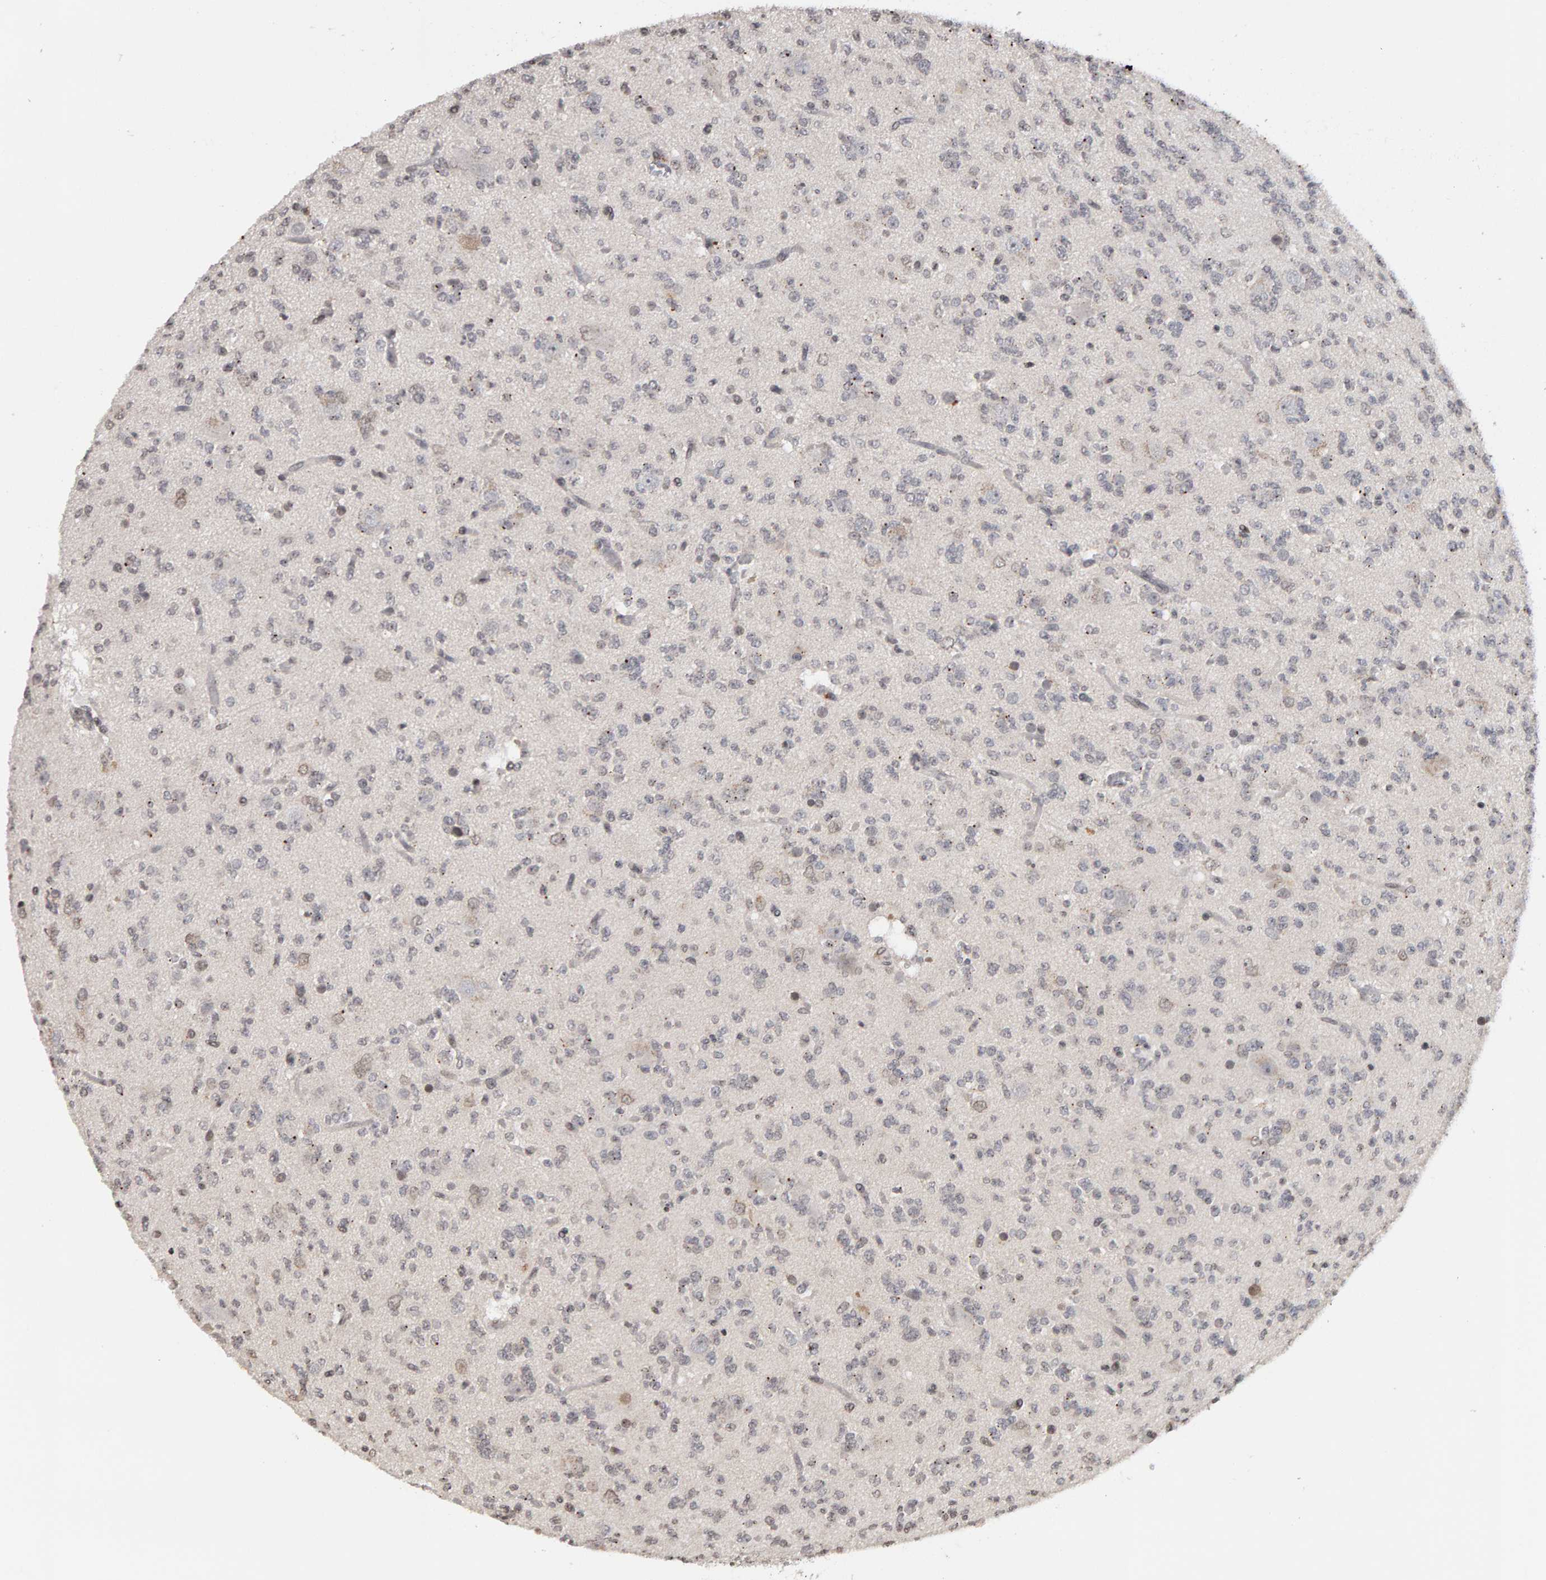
{"staining": {"intensity": "negative", "quantity": "none", "location": "none"}, "tissue": "glioma", "cell_type": "Tumor cells", "image_type": "cancer", "snomed": [{"axis": "morphology", "description": "Glioma, malignant, Low grade"}, {"axis": "topography", "description": "Brain"}], "caption": "Tumor cells show no significant staining in malignant low-grade glioma. (DAB (3,3'-diaminobenzidine) IHC with hematoxylin counter stain).", "gene": "TRAM1", "patient": {"sex": "male", "age": 38}}